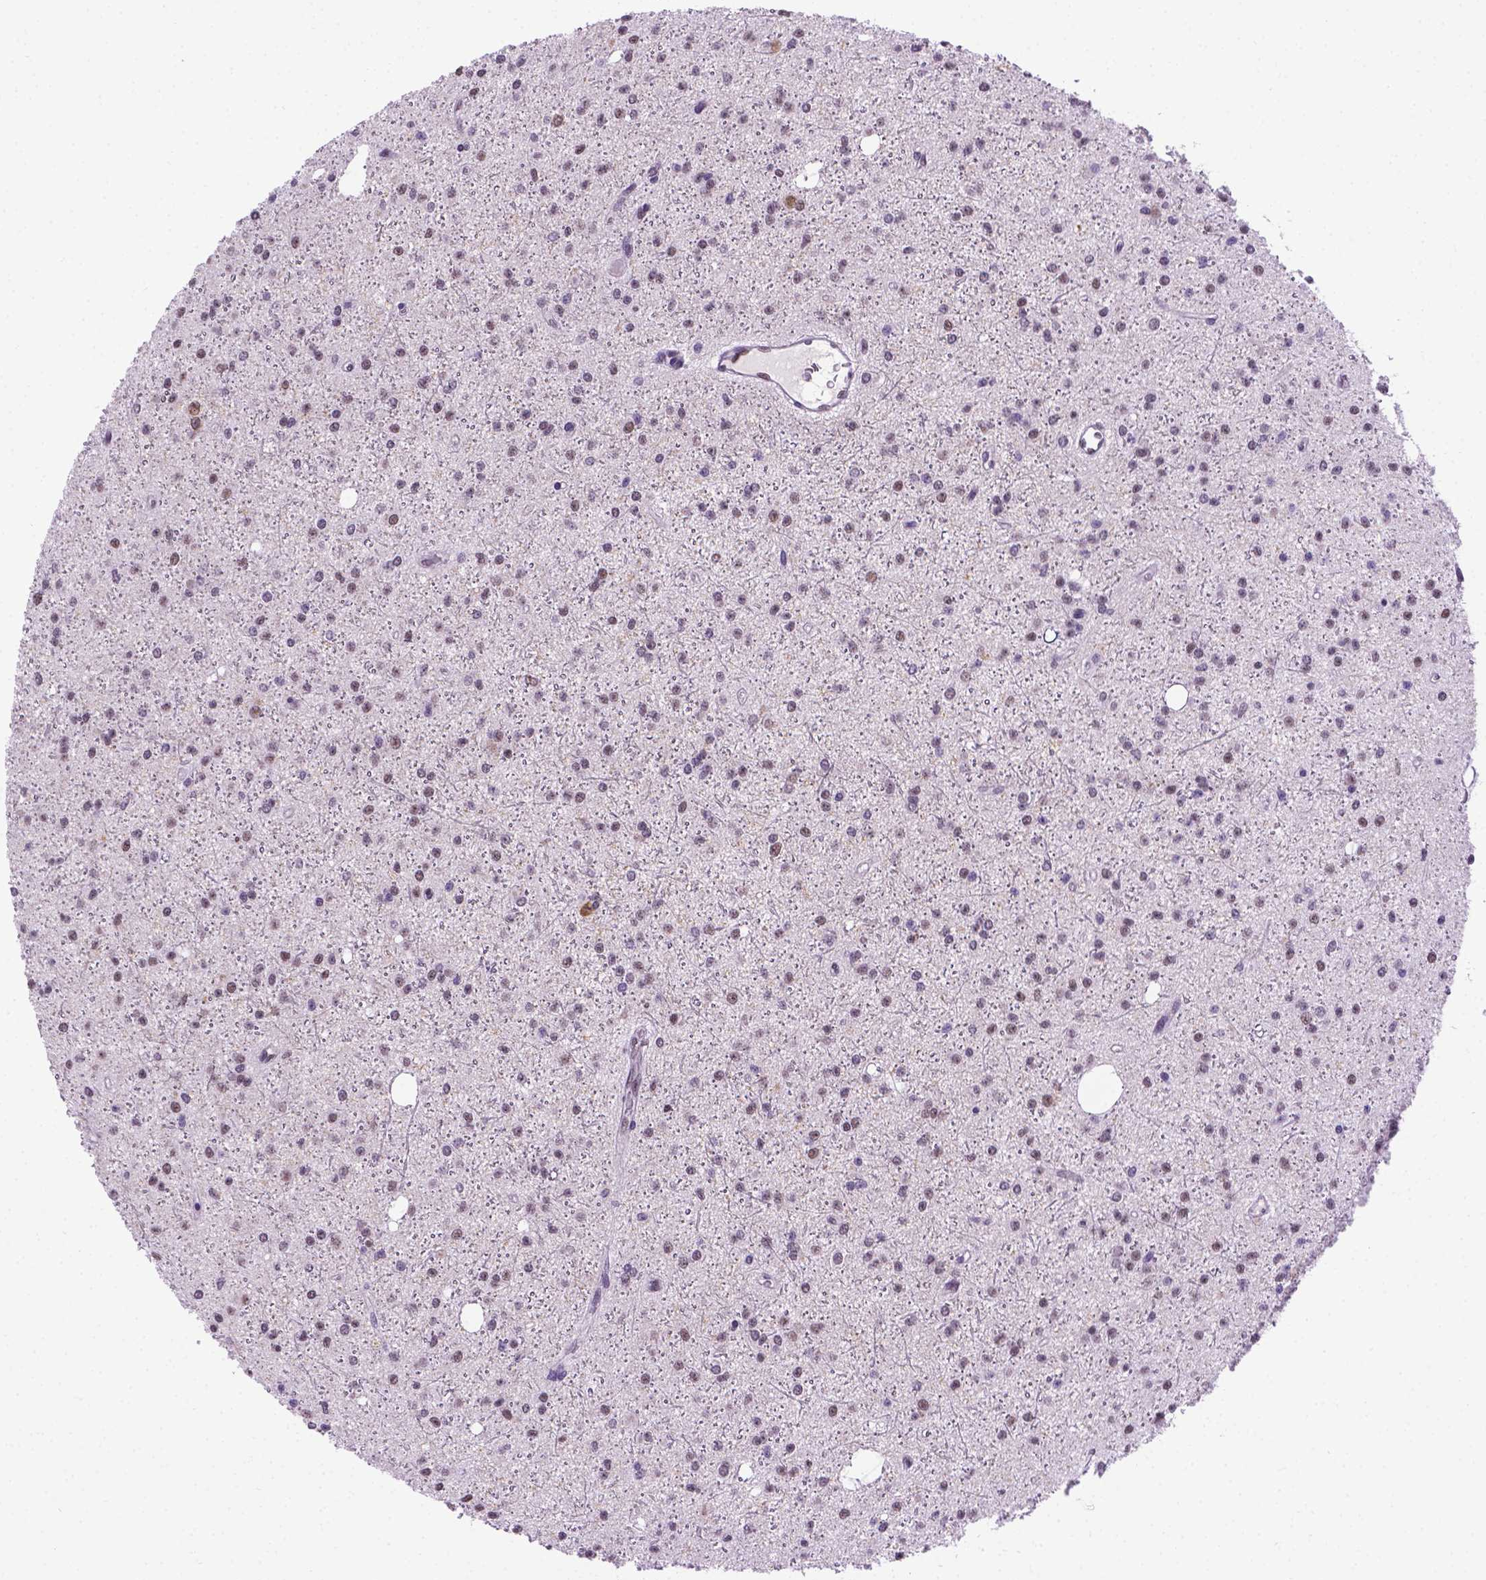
{"staining": {"intensity": "weak", "quantity": "<25%", "location": "nuclear"}, "tissue": "glioma", "cell_type": "Tumor cells", "image_type": "cancer", "snomed": [{"axis": "morphology", "description": "Glioma, malignant, Low grade"}, {"axis": "topography", "description": "Brain"}], "caption": "This image is of glioma stained with immunohistochemistry (IHC) to label a protein in brown with the nuclei are counter-stained blue. There is no staining in tumor cells.", "gene": "ABI2", "patient": {"sex": "male", "age": 27}}